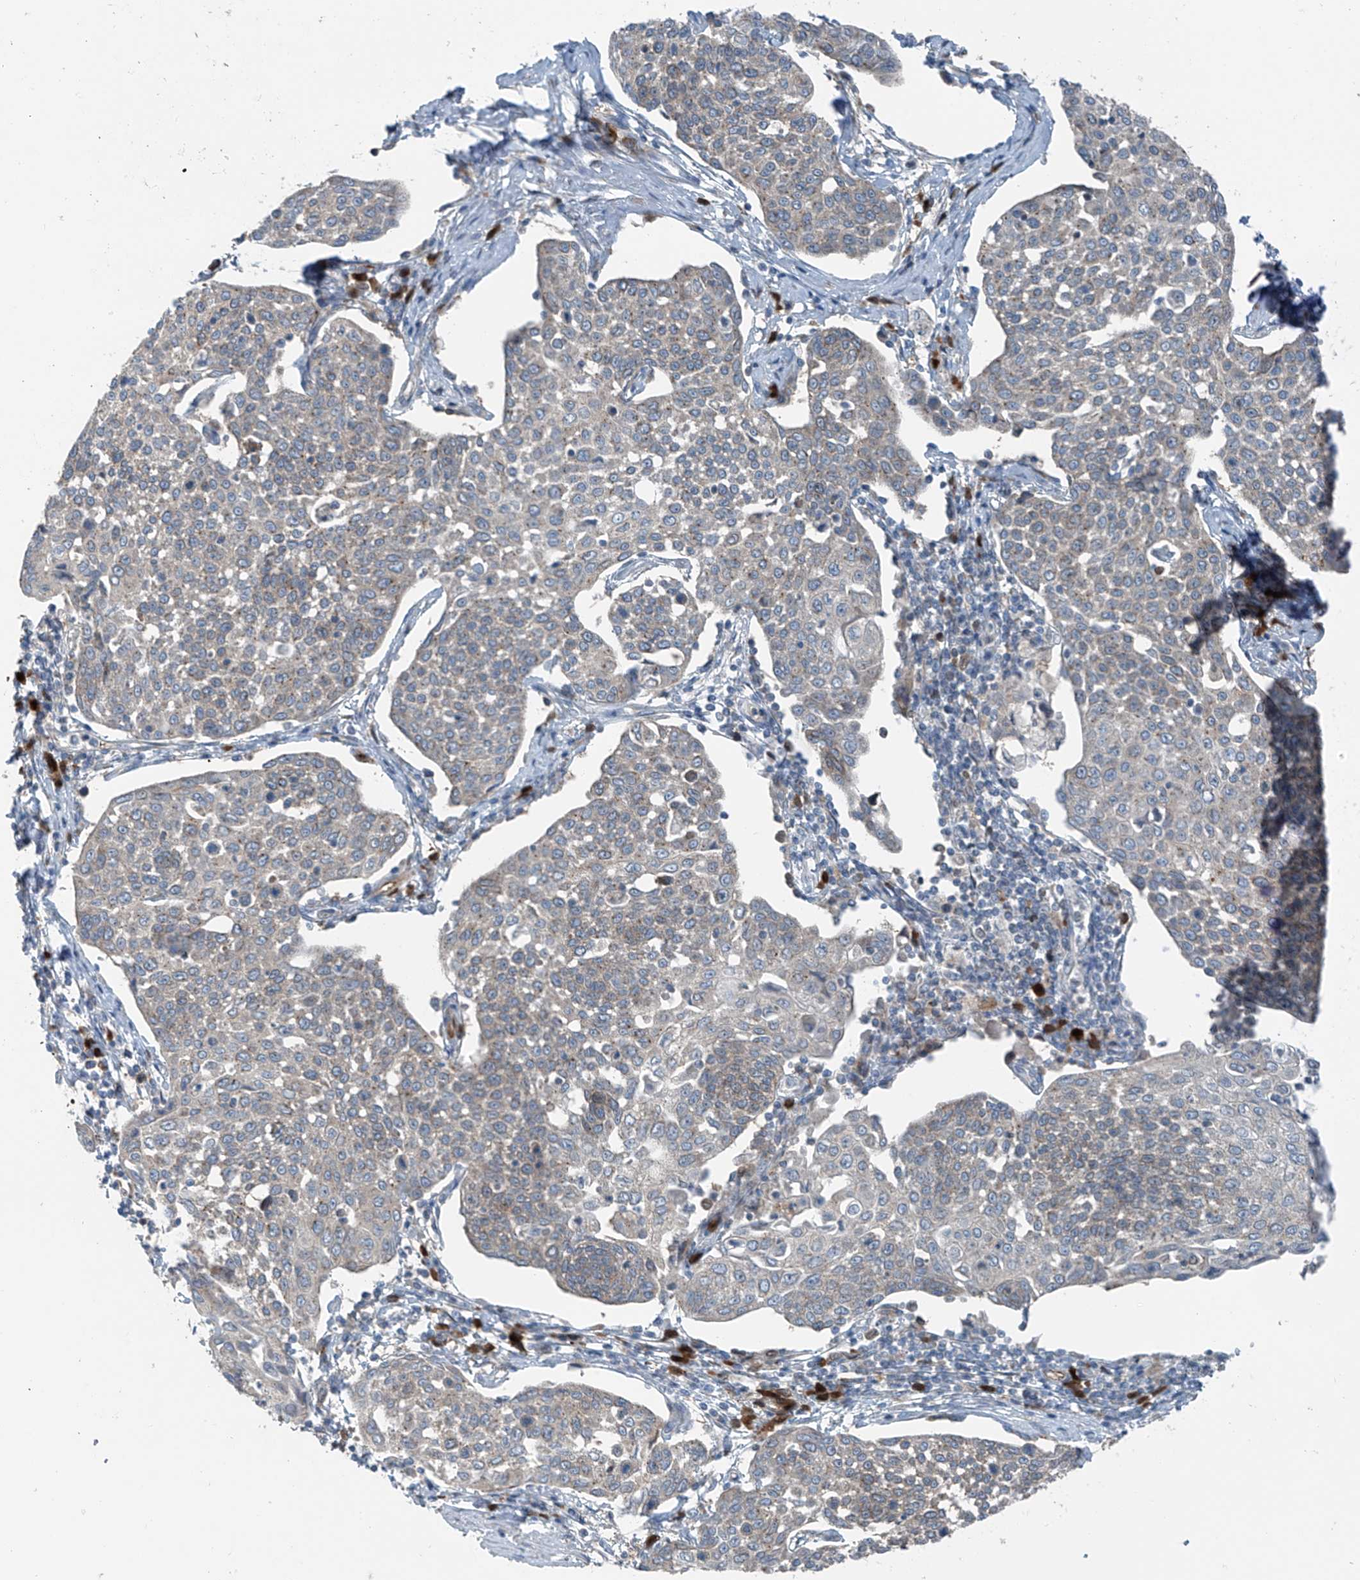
{"staining": {"intensity": "moderate", "quantity": "<25%", "location": "cytoplasmic/membranous"}, "tissue": "cervical cancer", "cell_type": "Tumor cells", "image_type": "cancer", "snomed": [{"axis": "morphology", "description": "Squamous cell carcinoma, NOS"}, {"axis": "topography", "description": "Cervix"}], "caption": "A micrograph showing moderate cytoplasmic/membranous expression in approximately <25% of tumor cells in squamous cell carcinoma (cervical), as visualized by brown immunohistochemical staining.", "gene": "SLC12A6", "patient": {"sex": "female", "age": 34}}